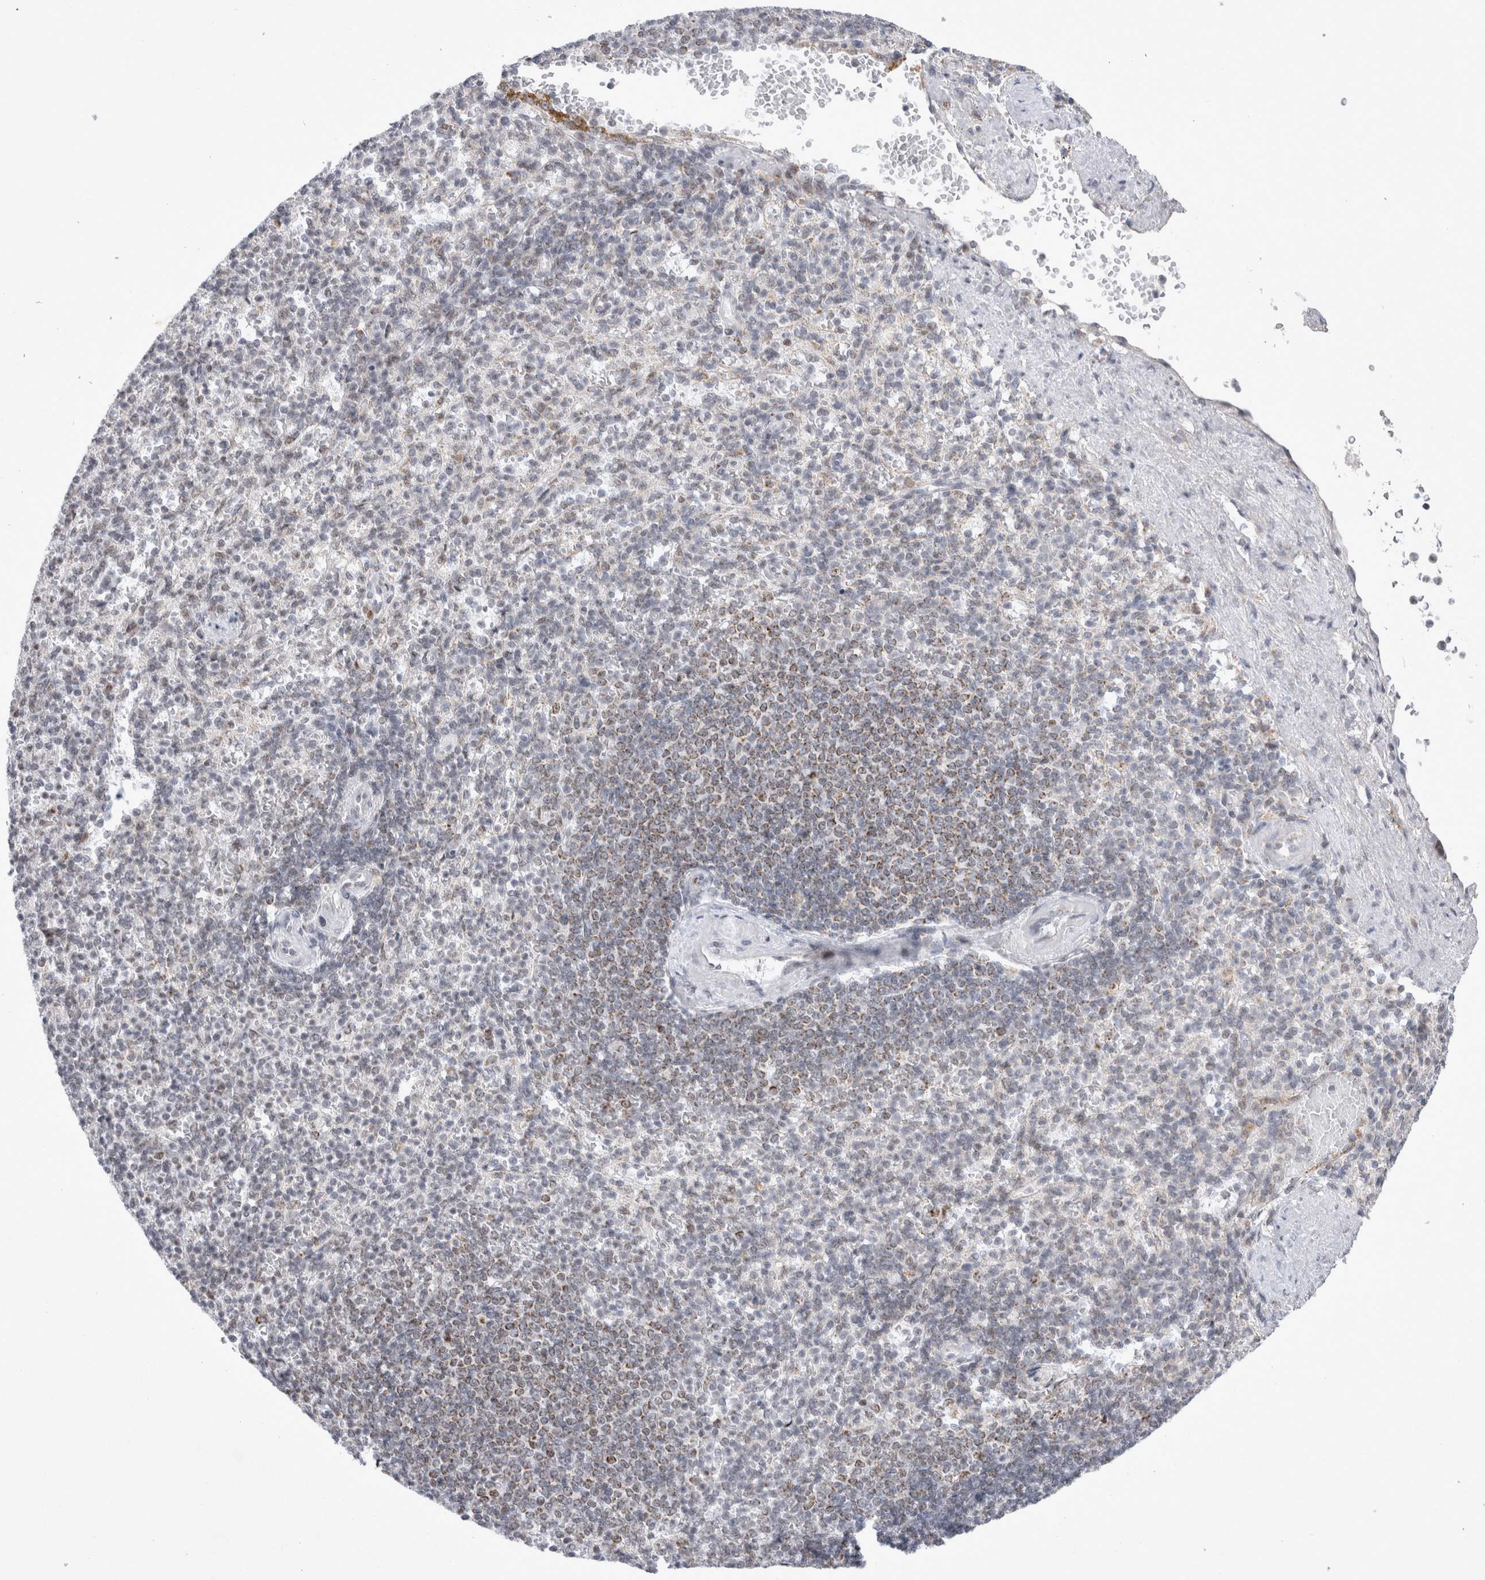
{"staining": {"intensity": "weak", "quantity": "25%-75%", "location": "cytoplasmic/membranous"}, "tissue": "spleen", "cell_type": "Cells in red pulp", "image_type": "normal", "snomed": [{"axis": "morphology", "description": "Normal tissue, NOS"}, {"axis": "topography", "description": "Spleen"}], "caption": "IHC staining of normal spleen, which displays low levels of weak cytoplasmic/membranous positivity in about 25%-75% of cells in red pulp indicating weak cytoplasmic/membranous protein positivity. The staining was performed using DAB (3,3'-diaminobenzidine) (brown) for protein detection and nuclei were counterstained in hematoxylin (blue).", "gene": "MRPL37", "patient": {"sex": "female", "age": 74}}